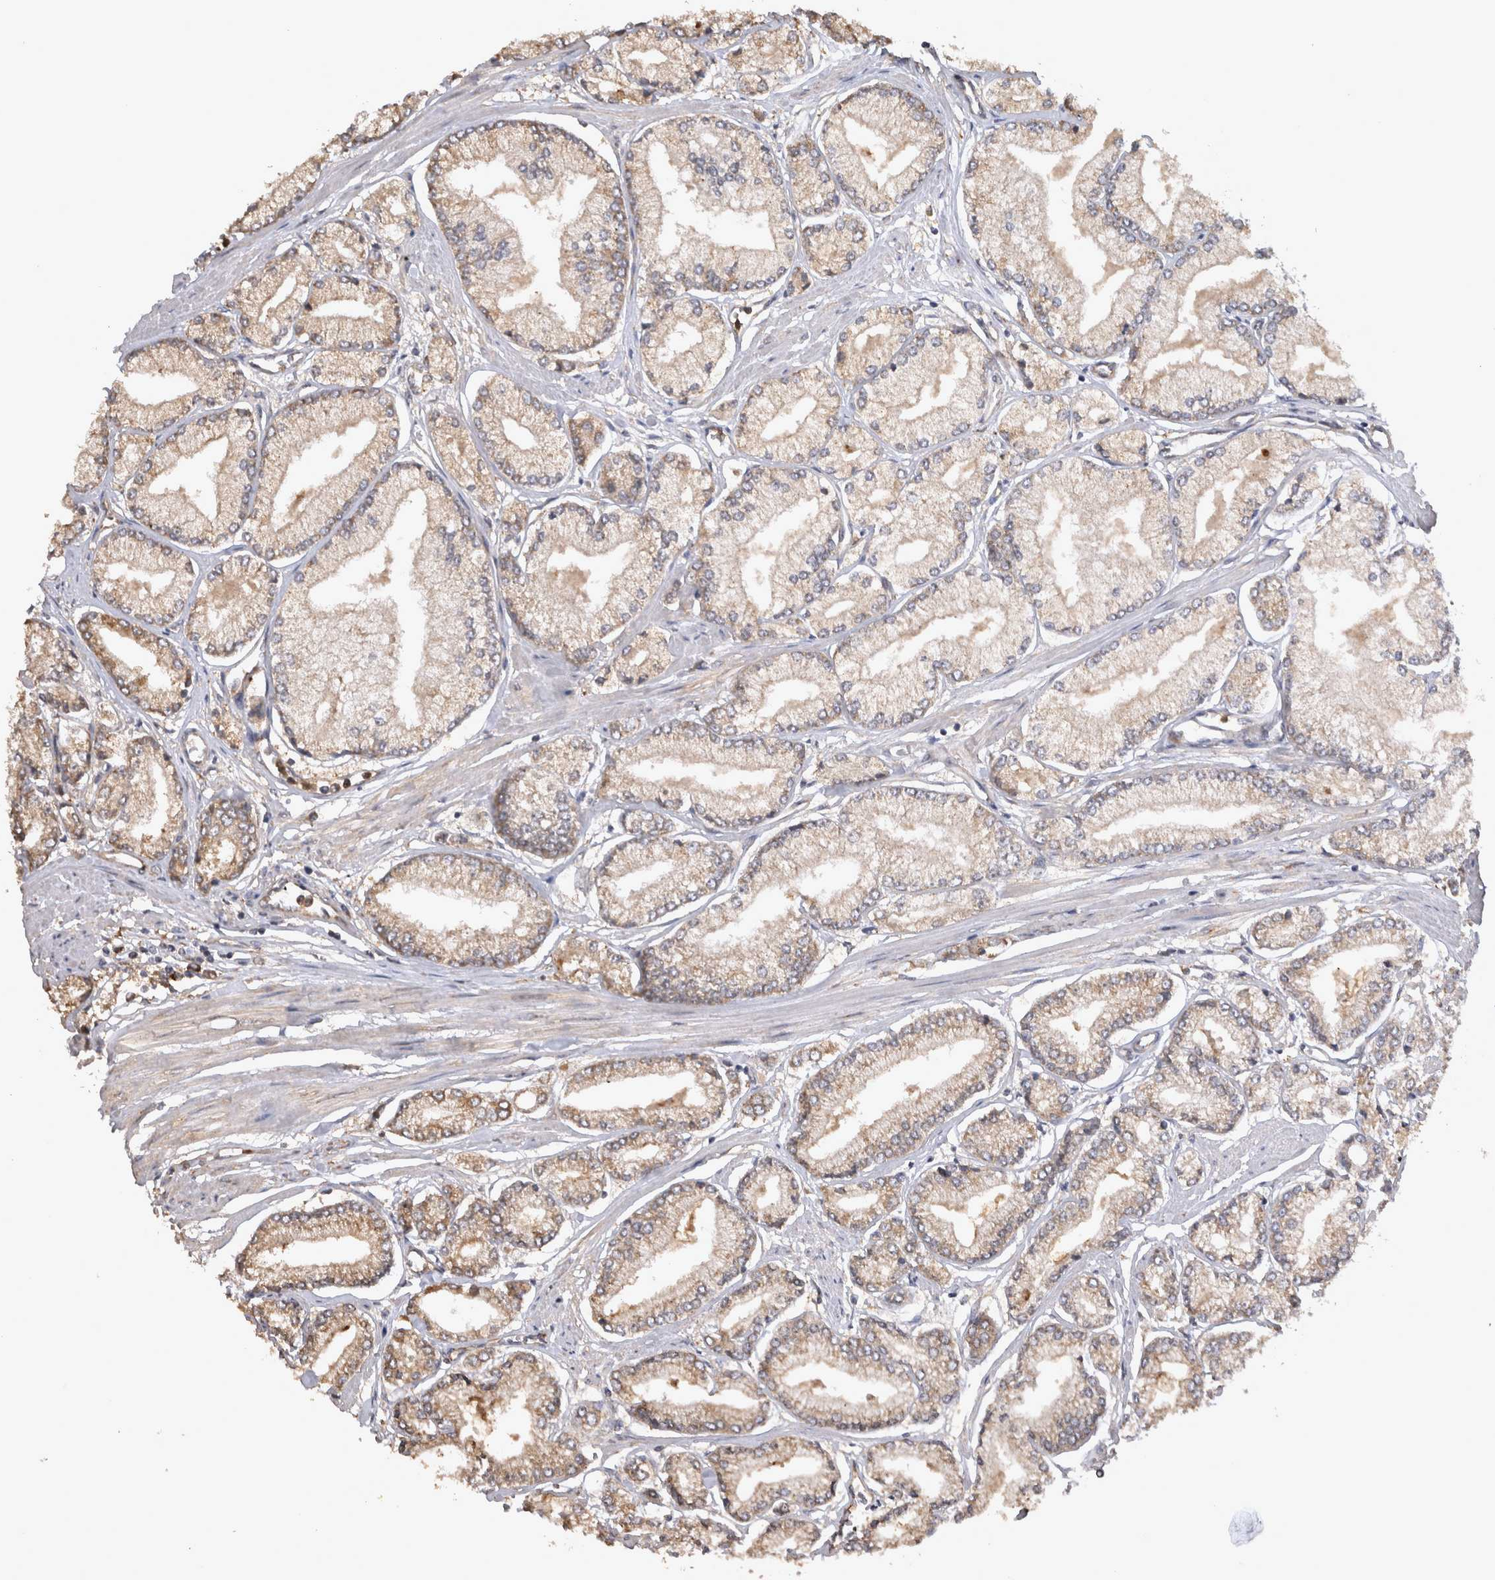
{"staining": {"intensity": "weak", "quantity": ">75%", "location": "cytoplasmic/membranous"}, "tissue": "prostate cancer", "cell_type": "Tumor cells", "image_type": "cancer", "snomed": [{"axis": "morphology", "description": "Adenocarcinoma, Low grade"}, {"axis": "topography", "description": "Prostate"}], "caption": "An immunohistochemistry (IHC) micrograph of tumor tissue is shown. Protein staining in brown highlights weak cytoplasmic/membranous positivity in adenocarcinoma (low-grade) (prostate) within tumor cells.", "gene": "TMED7", "patient": {"sex": "male", "age": 52}}